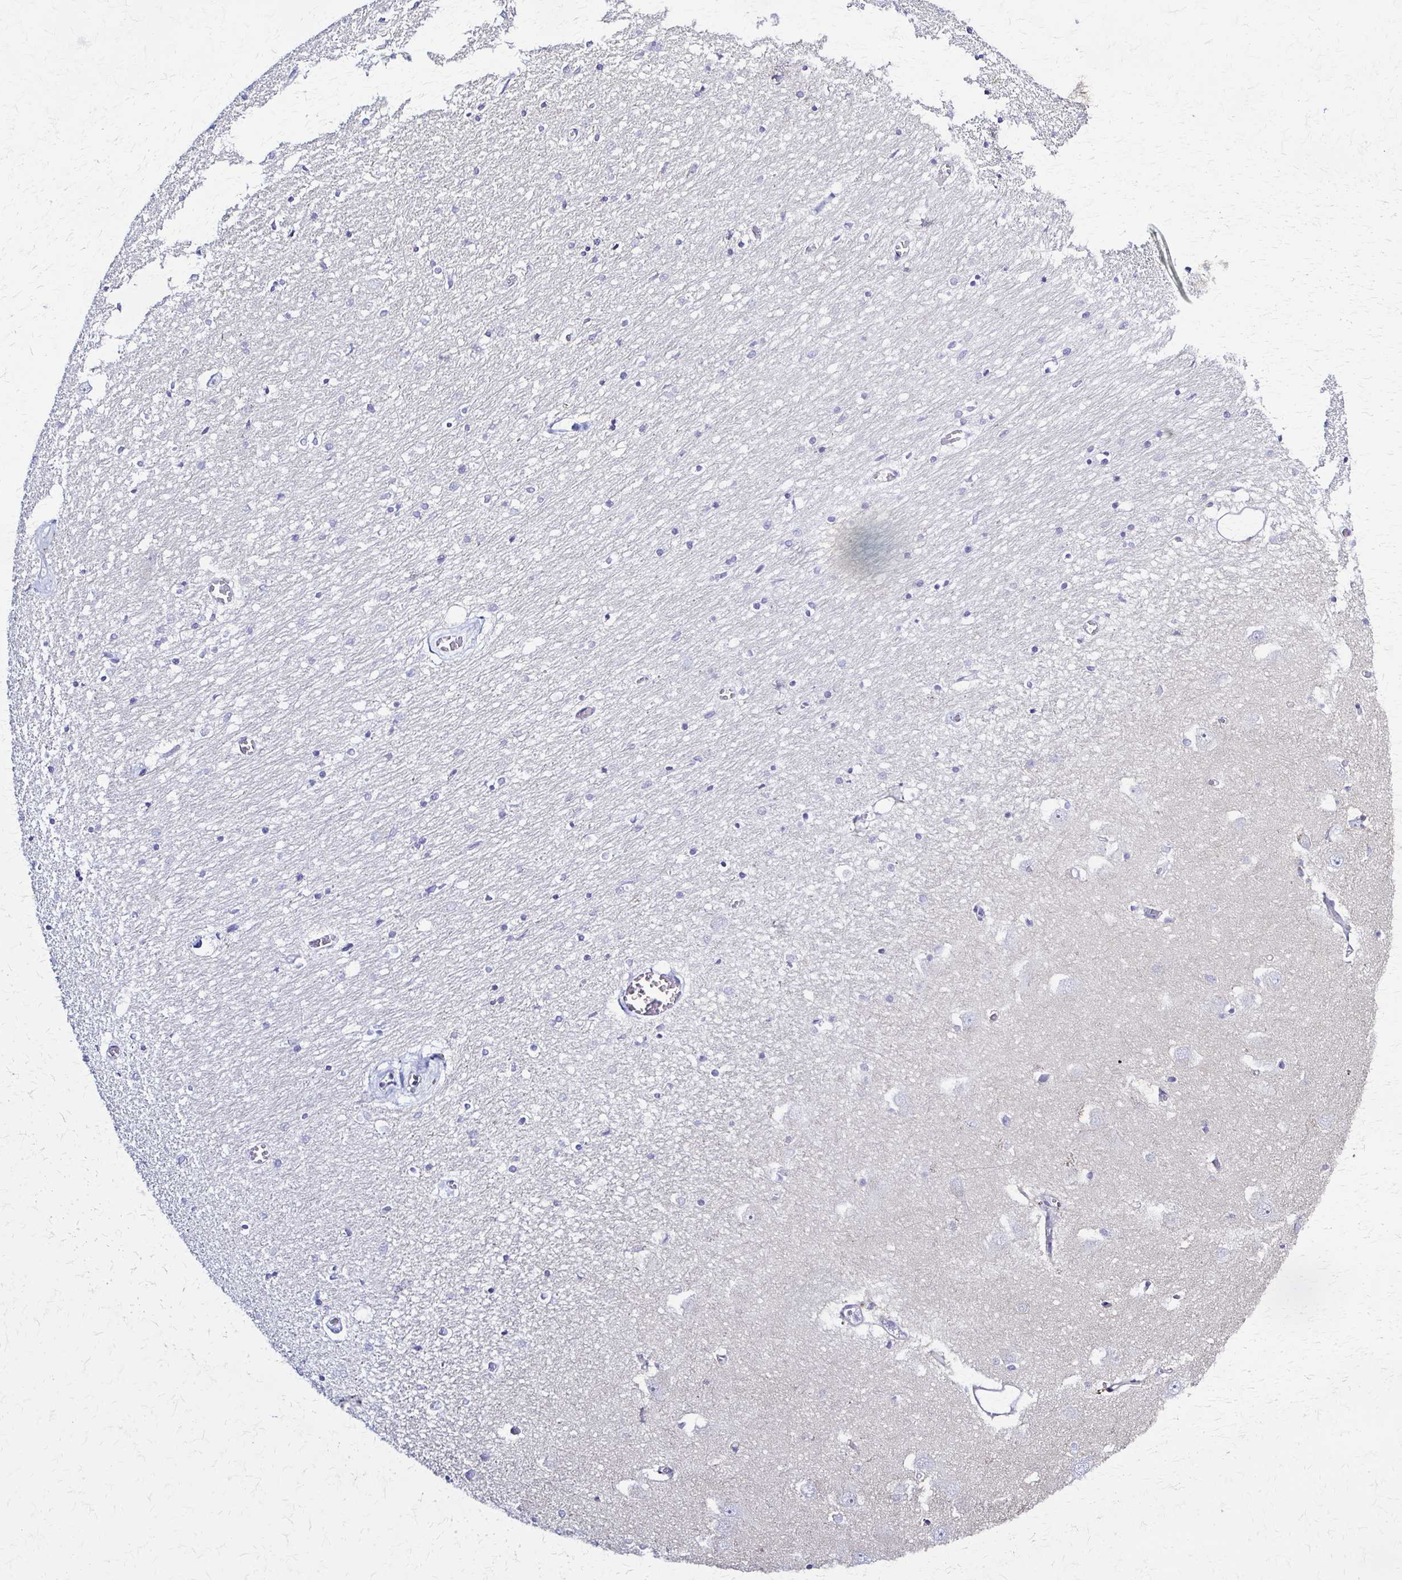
{"staining": {"intensity": "negative", "quantity": "none", "location": "none"}, "tissue": "caudate", "cell_type": "Glial cells", "image_type": "normal", "snomed": [{"axis": "morphology", "description": "Normal tissue, NOS"}, {"axis": "topography", "description": "Lateral ventricle wall"}, {"axis": "topography", "description": "Hippocampus"}], "caption": "The micrograph displays no staining of glial cells in unremarkable caudate. (Brightfield microscopy of DAB (3,3'-diaminobenzidine) immunohistochemistry at high magnification).", "gene": "RHOBTB2", "patient": {"sex": "female", "age": 63}}